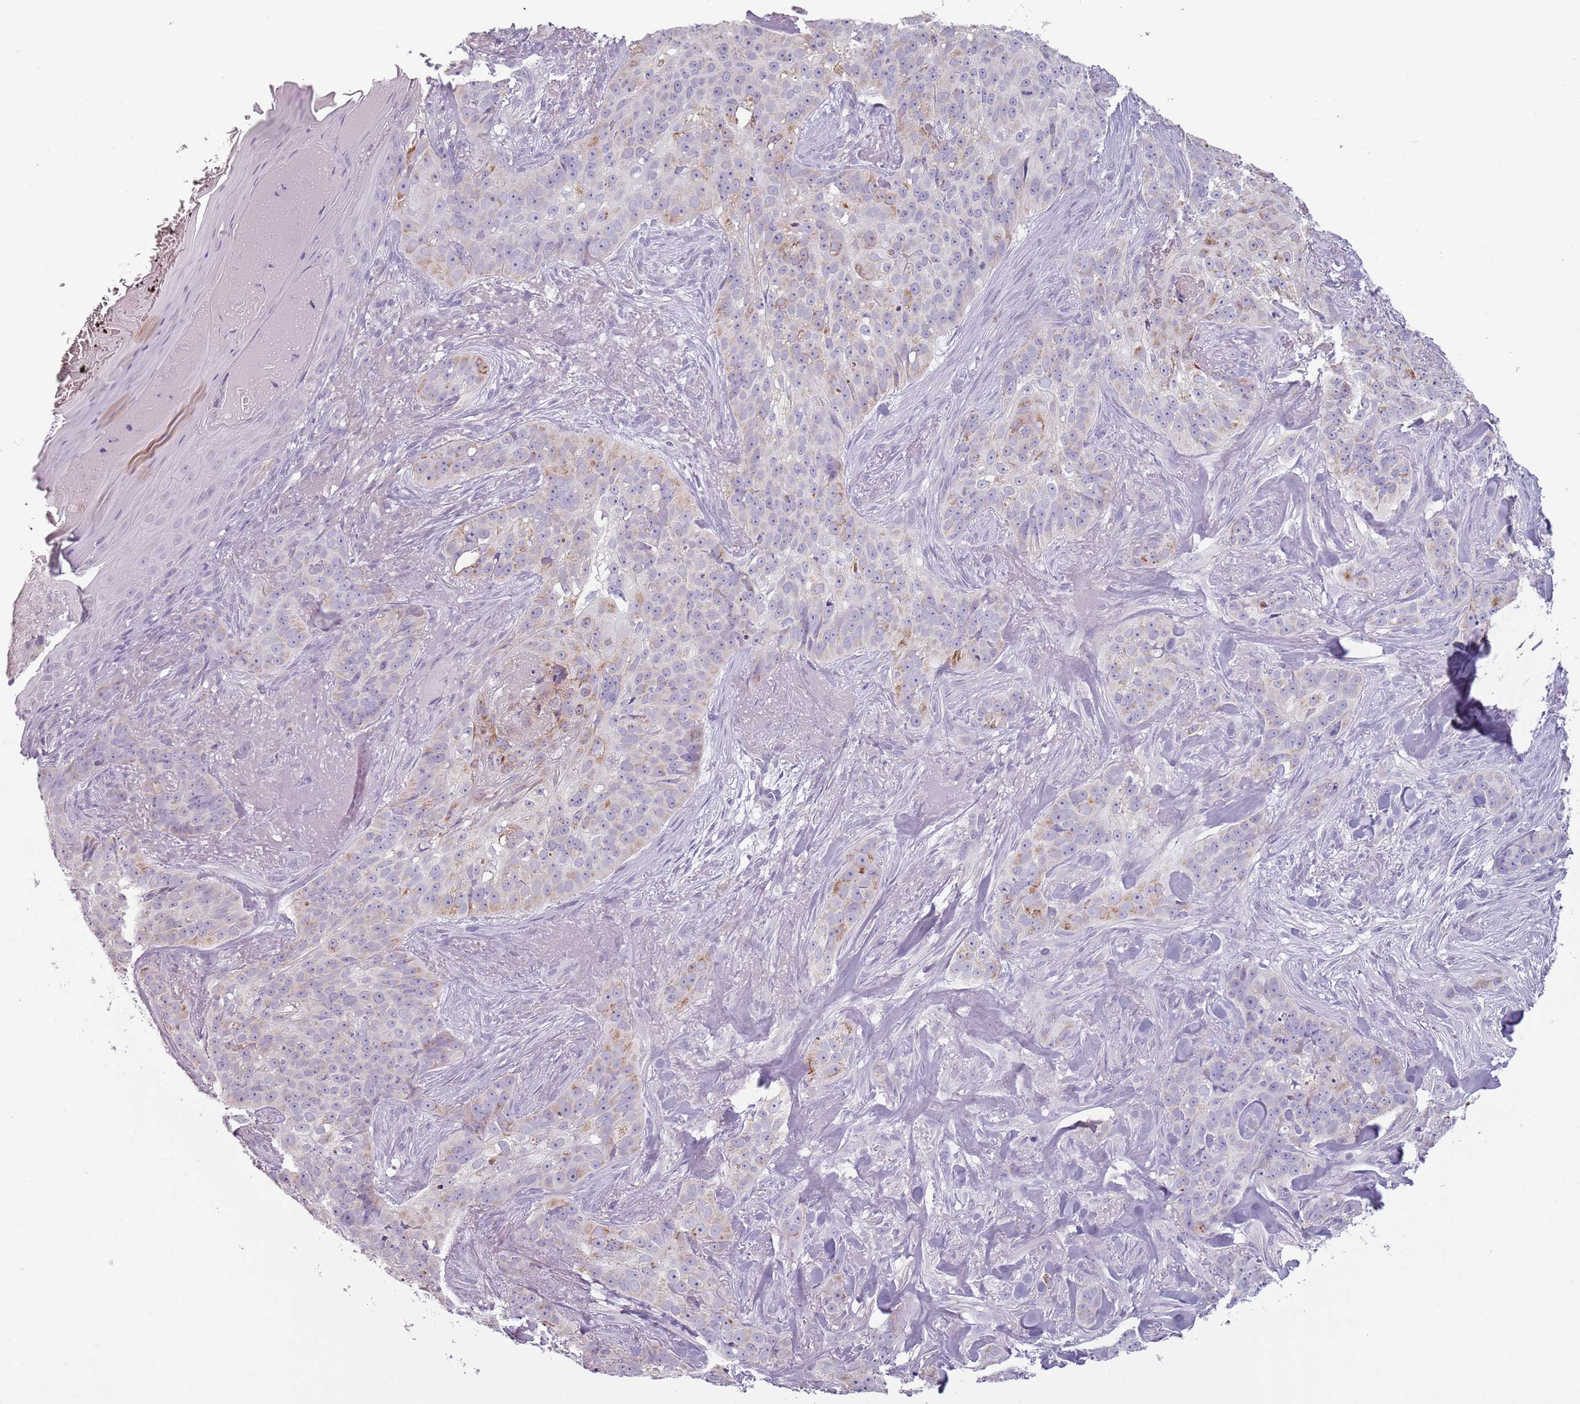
{"staining": {"intensity": "weak", "quantity": "<25%", "location": "cytoplasmic/membranous"}, "tissue": "skin cancer", "cell_type": "Tumor cells", "image_type": "cancer", "snomed": [{"axis": "morphology", "description": "Basal cell carcinoma"}, {"axis": "topography", "description": "Skin"}], "caption": "The immunohistochemistry (IHC) photomicrograph has no significant expression in tumor cells of basal cell carcinoma (skin) tissue.", "gene": "MEGF8", "patient": {"sex": "female", "age": 92}}